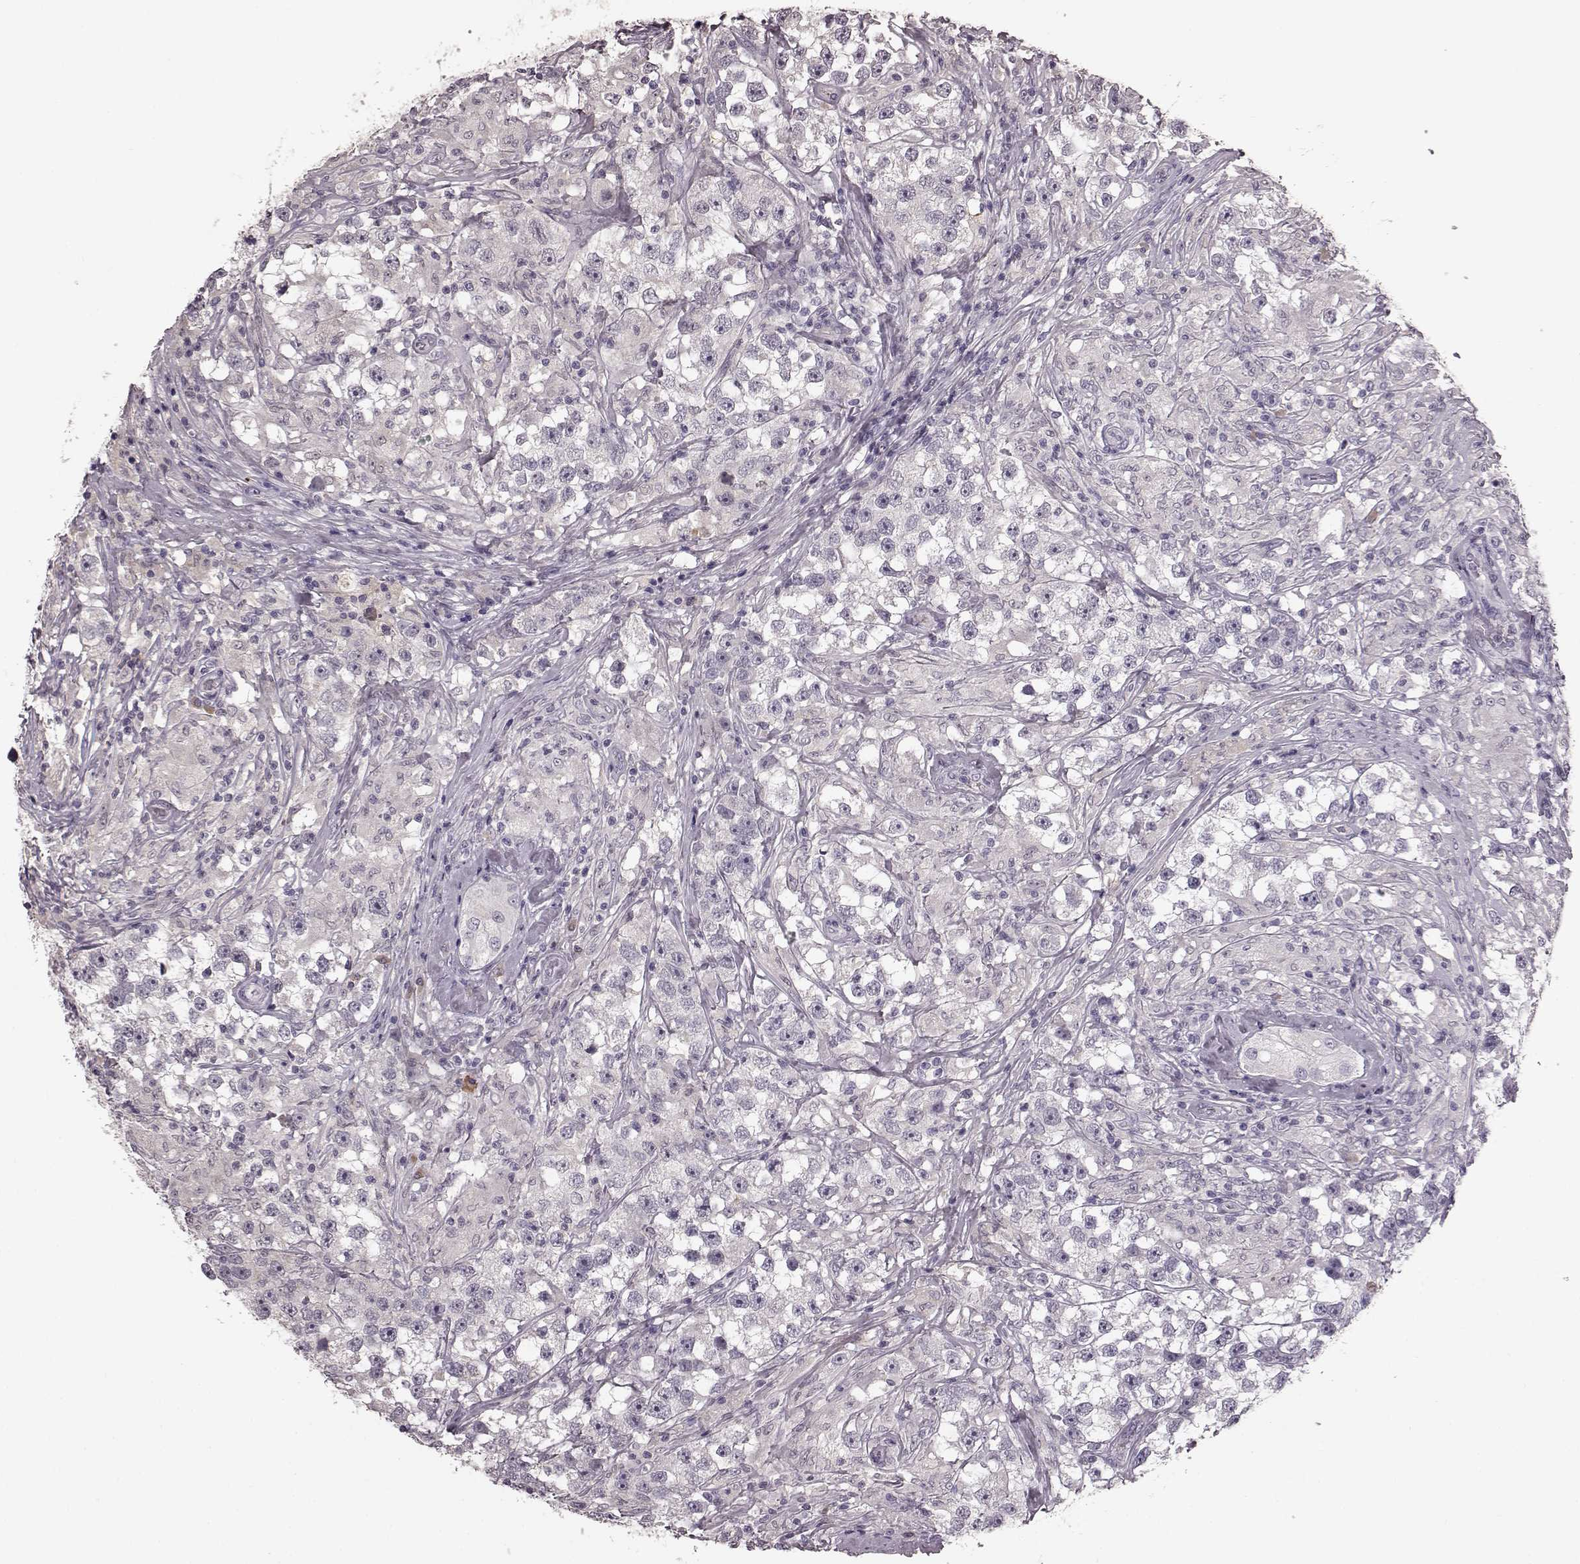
{"staining": {"intensity": "negative", "quantity": "none", "location": "none"}, "tissue": "testis cancer", "cell_type": "Tumor cells", "image_type": "cancer", "snomed": [{"axis": "morphology", "description": "Seminoma, NOS"}, {"axis": "topography", "description": "Testis"}], "caption": "Immunohistochemistry (IHC) micrograph of neoplastic tissue: human testis cancer stained with DAB exhibits no significant protein staining in tumor cells. (Stains: DAB immunohistochemistry (IHC) with hematoxylin counter stain, Microscopy: brightfield microscopy at high magnification).", "gene": "NRL", "patient": {"sex": "male", "age": 46}}